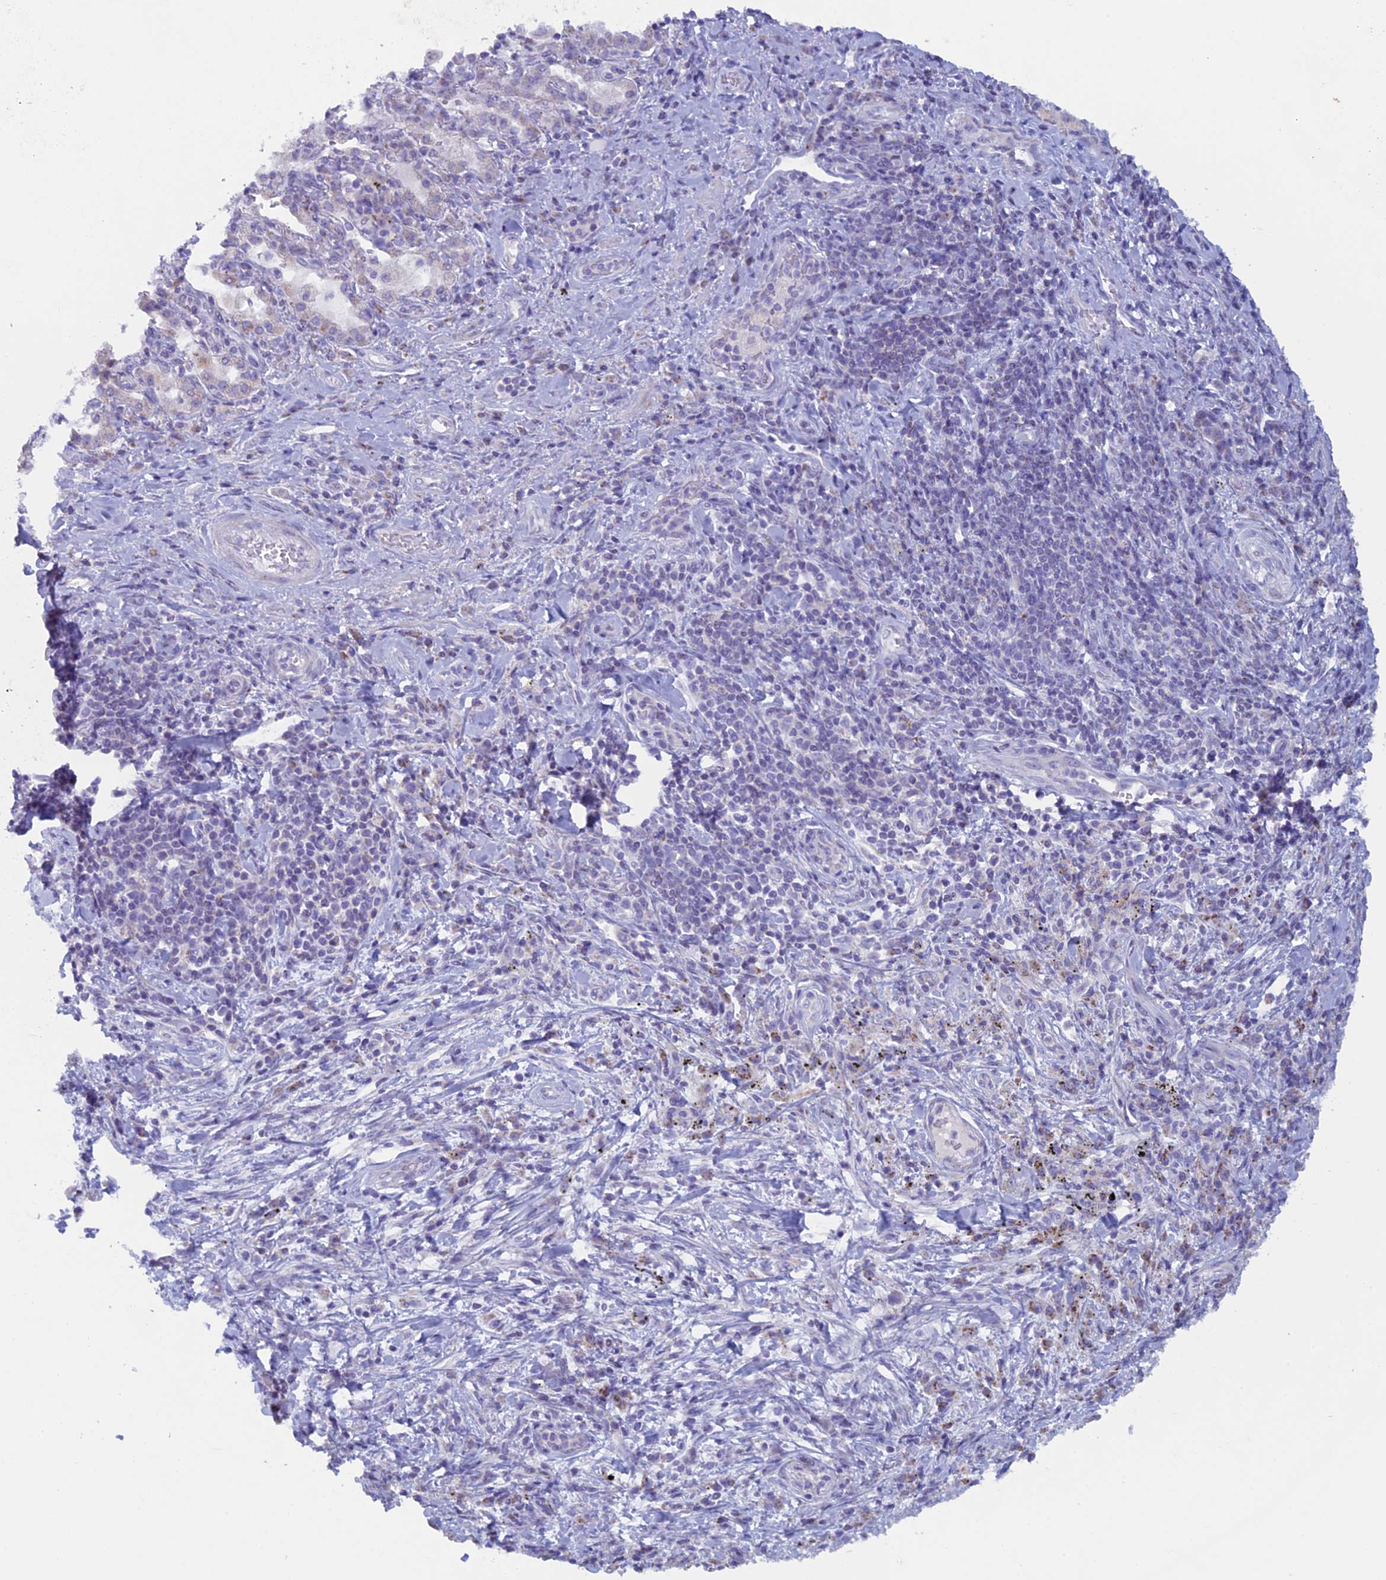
{"staining": {"intensity": "negative", "quantity": "none", "location": "none"}, "tissue": "adipose tissue", "cell_type": "Adipocytes", "image_type": "normal", "snomed": [{"axis": "morphology", "description": "Normal tissue, NOS"}, {"axis": "morphology", "description": "Squamous cell carcinoma, NOS"}, {"axis": "topography", "description": "Bronchus"}, {"axis": "topography", "description": "Lung"}], "caption": "High power microscopy image of an immunohistochemistry (IHC) photomicrograph of unremarkable adipose tissue, revealing no significant staining in adipocytes.", "gene": "ZNF563", "patient": {"sex": "male", "age": 64}}